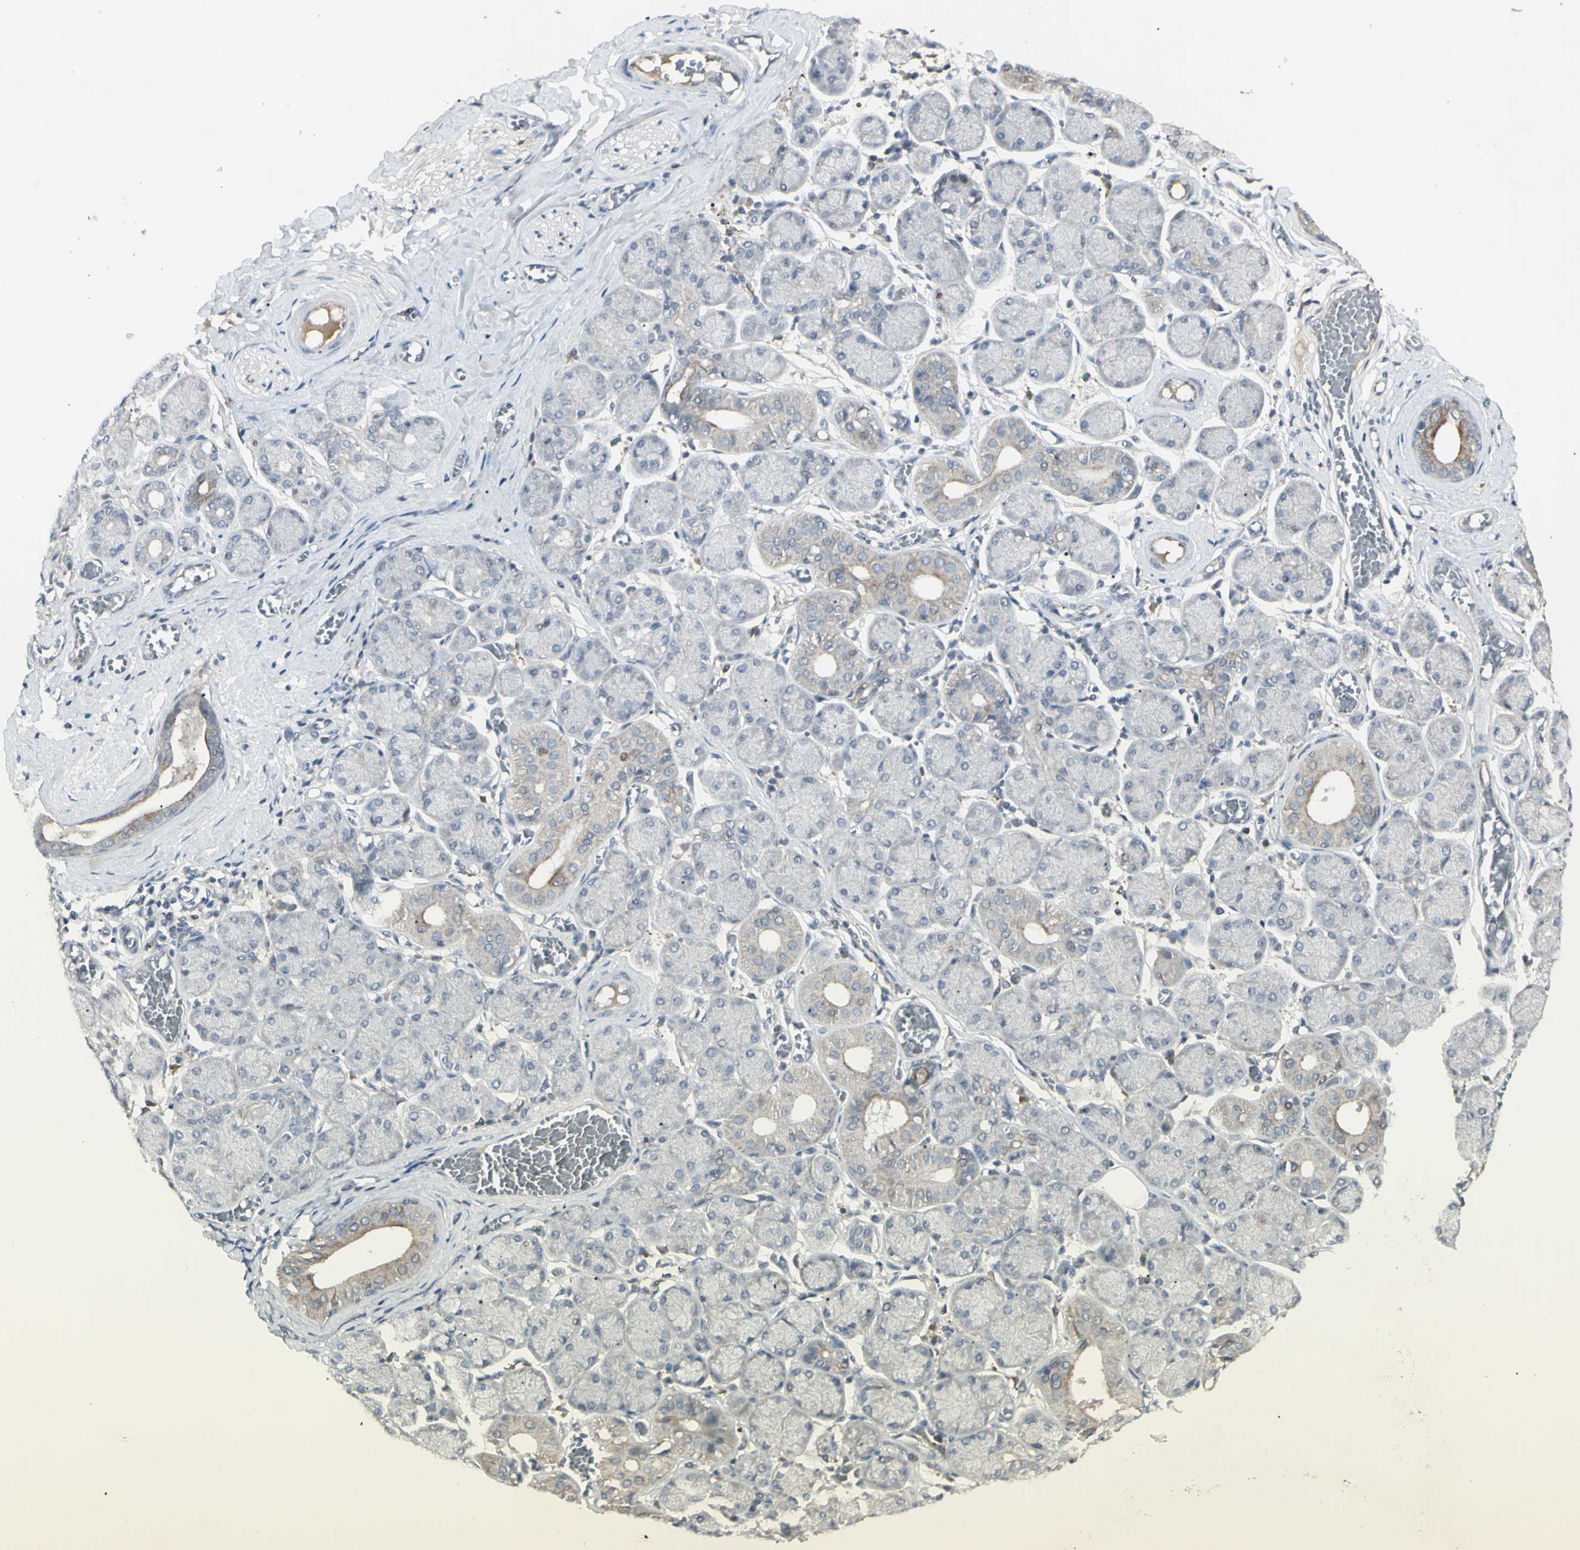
{"staining": {"intensity": "weak", "quantity": "<25%", "location": "cytoplasmic/membranous"}, "tissue": "salivary gland", "cell_type": "Glandular cells", "image_type": "normal", "snomed": [{"axis": "morphology", "description": "Normal tissue, NOS"}, {"axis": "topography", "description": "Salivary gland"}], "caption": "Glandular cells show no significant expression in normal salivary gland. Nuclei are stained in blue.", "gene": "PIAS4", "patient": {"sex": "female", "age": 24}}